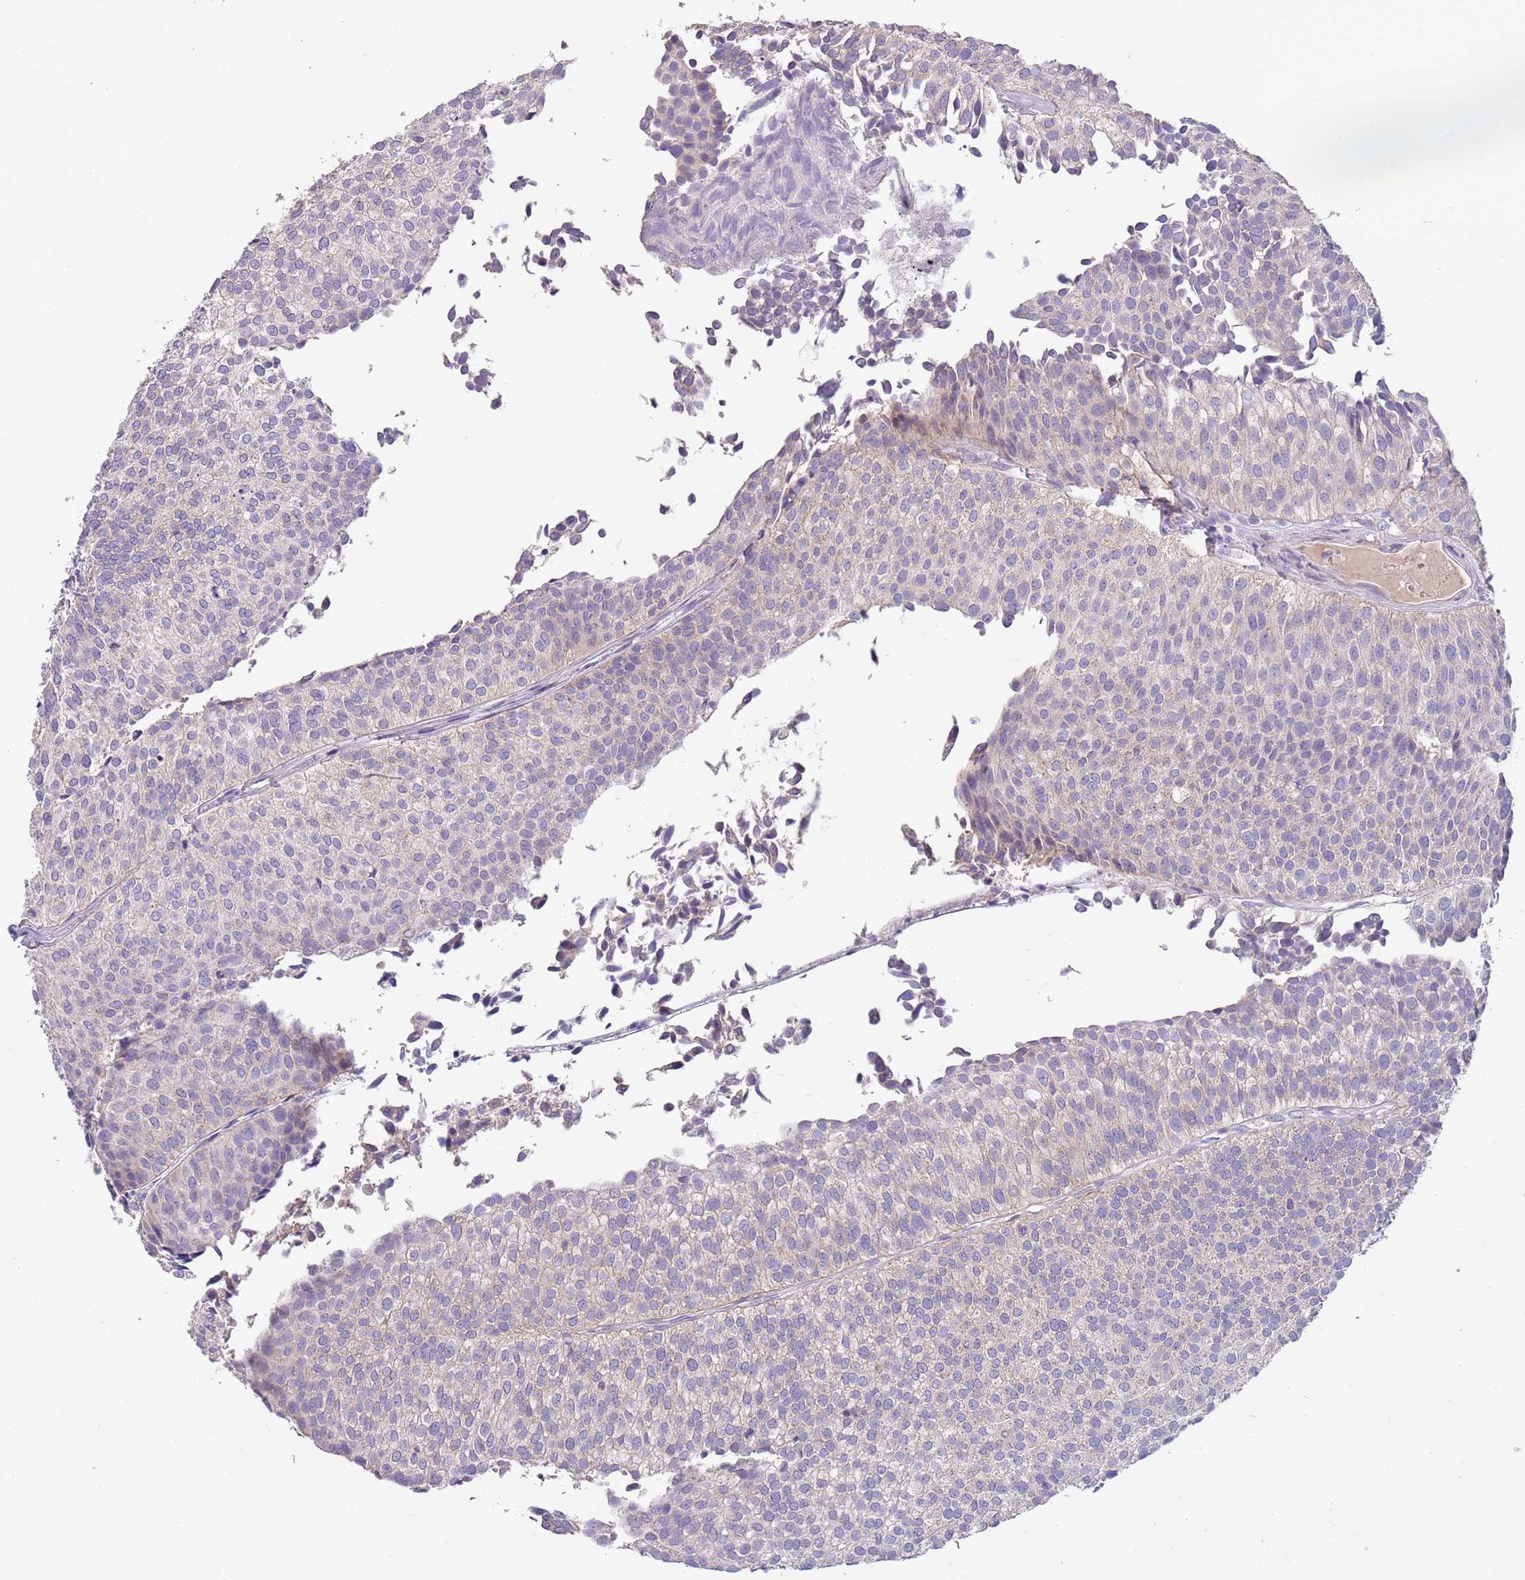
{"staining": {"intensity": "negative", "quantity": "none", "location": "none"}, "tissue": "urothelial cancer", "cell_type": "Tumor cells", "image_type": "cancer", "snomed": [{"axis": "morphology", "description": "Urothelial carcinoma, Low grade"}, {"axis": "topography", "description": "Urinary bladder"}], "caption": "There is no significant positivity in tumor cells of urothelial cancer.", "gene": "TRMO", "patient": {"sex": "male", "age": 84}}